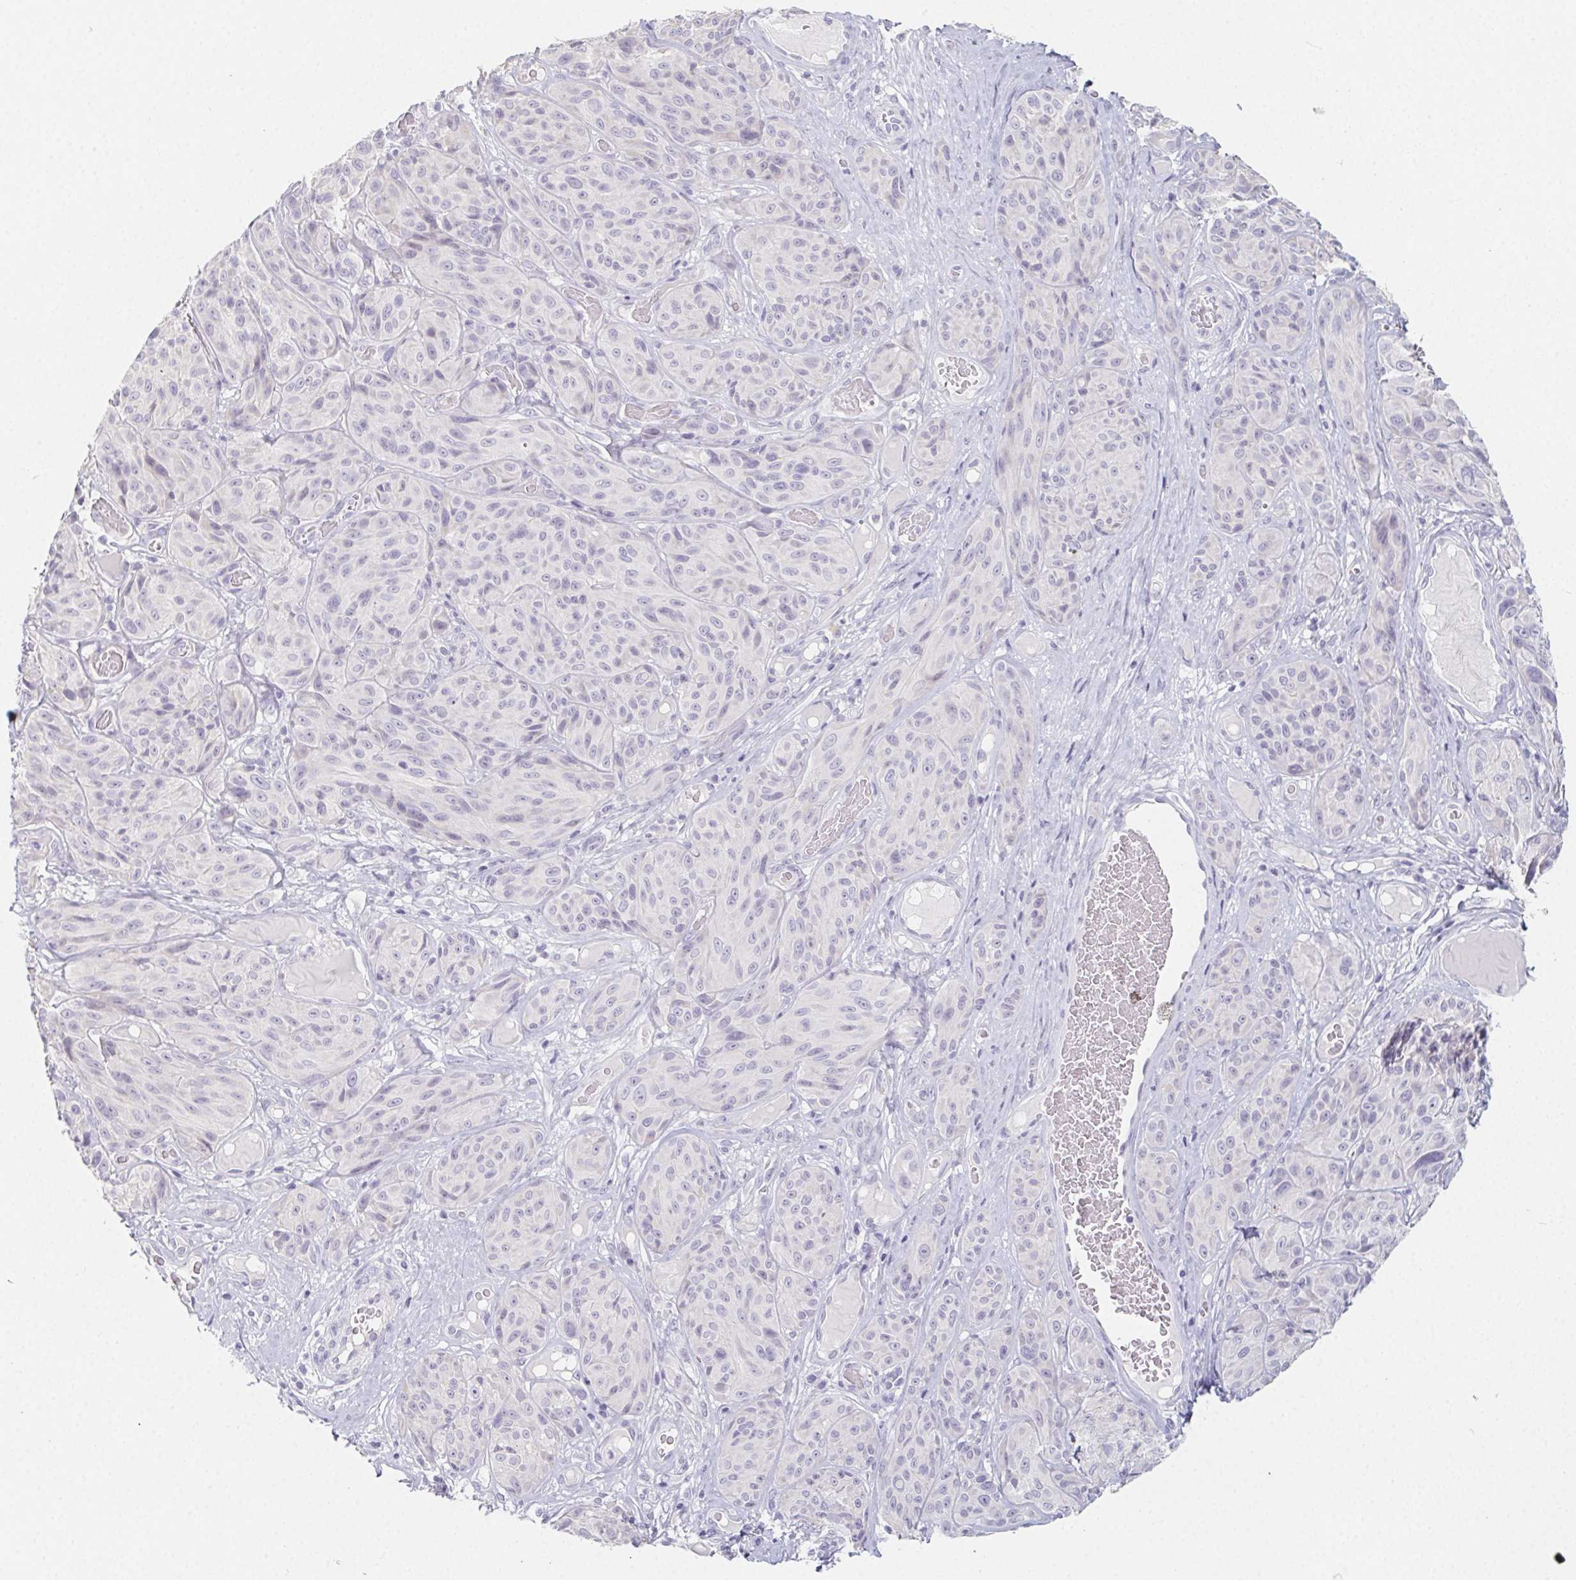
{"staining": {"intensity": "negative", "quantity": "none", "location": "none"}, "tissue": "melanoma", "cell_type": "Tumor cells", "image_type": "cancer", "snomed": [{"axis": "morphology", "description": "Malignant melanoma, NOS"}, {"axis": "topography", "description": "Skin"}], "caption": "Immunohistochemistry (IHC) image of melanoma stained for a protein (brown), which reveals no expression in tumor cells.", "gene": "GLIPR1L1", "patient": {"sex": "male", "age": 91}}